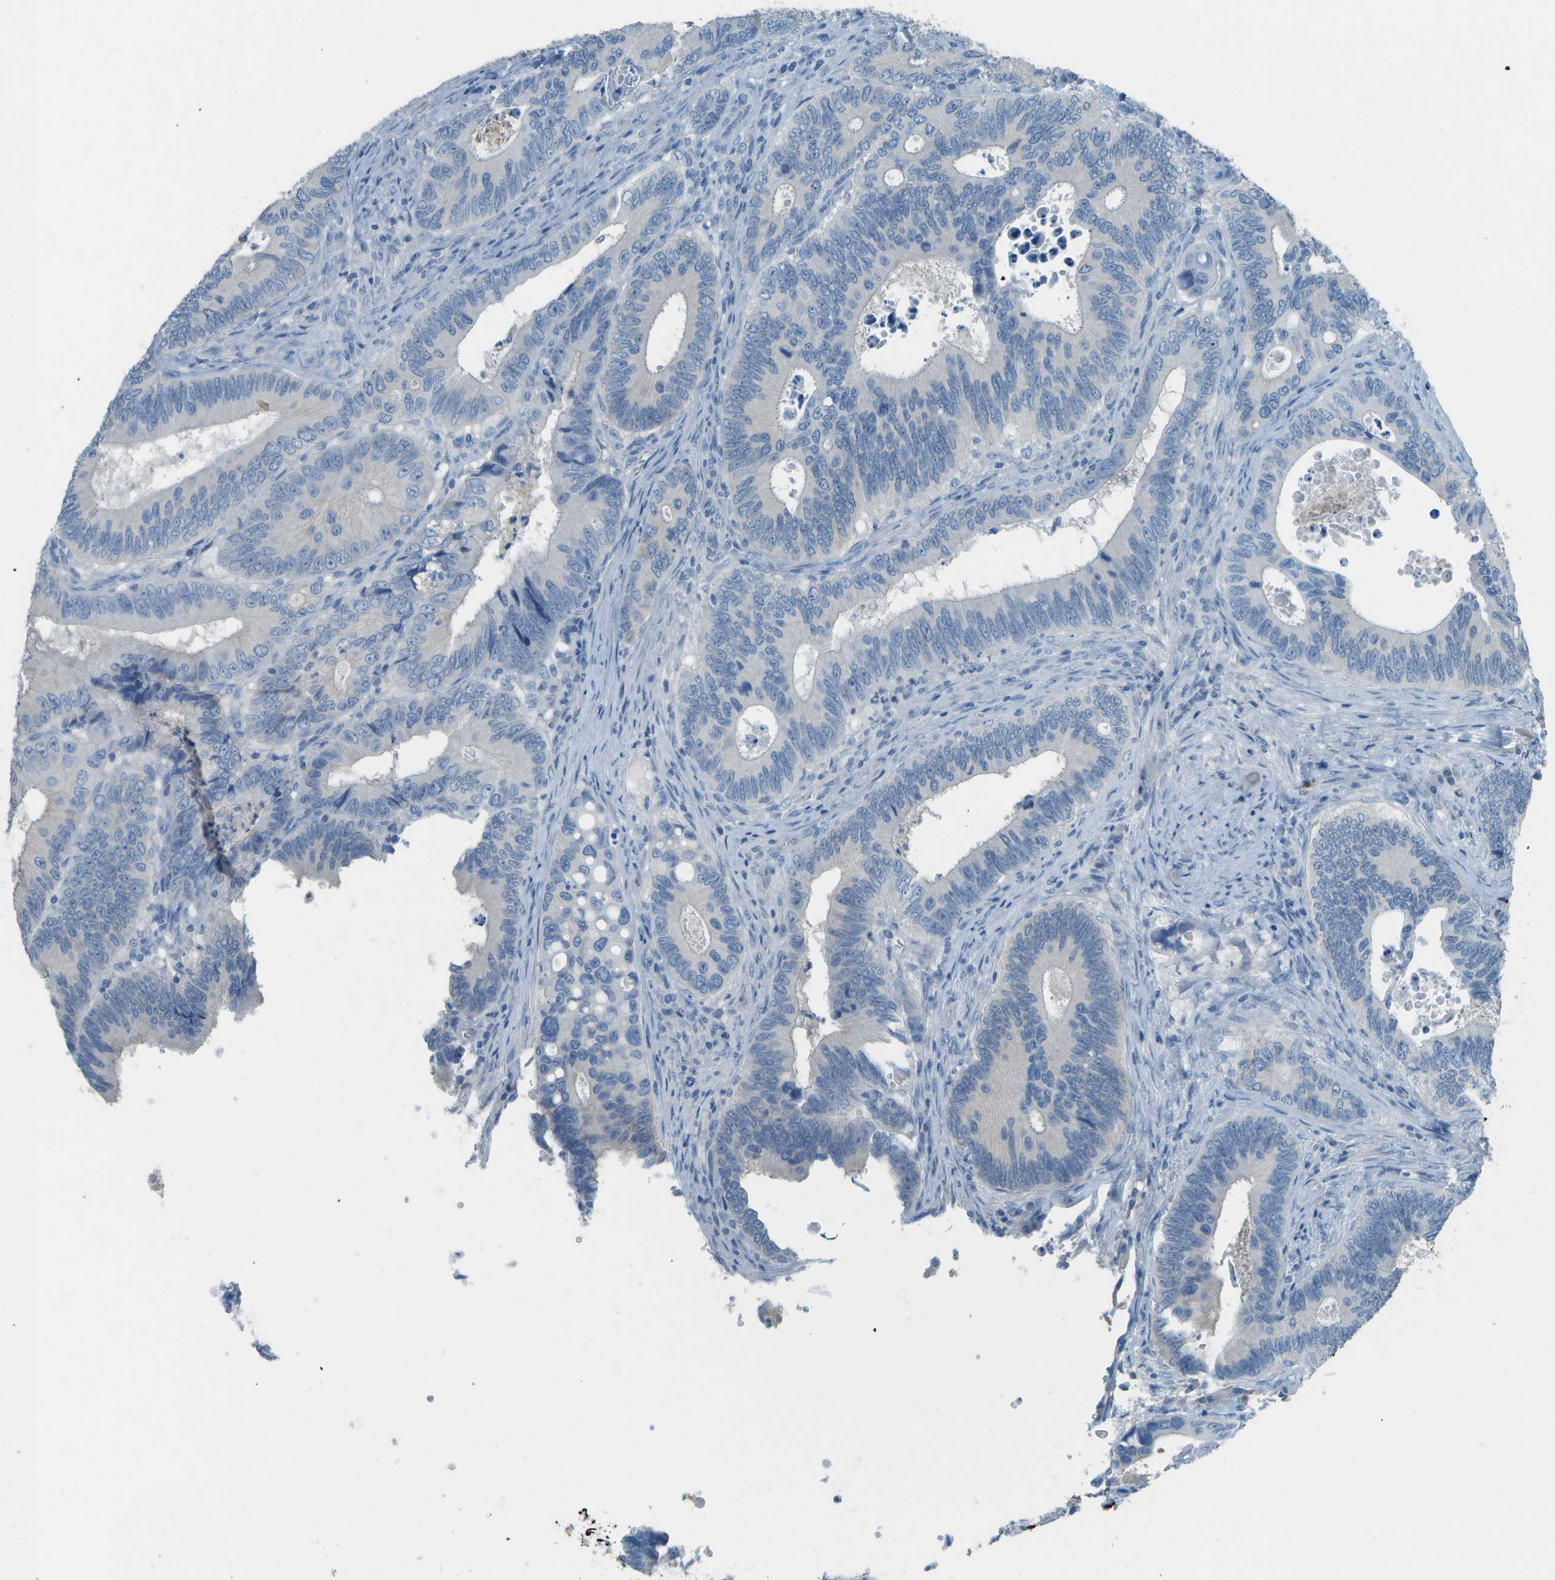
{"staining": {"intensity": "negative", "quantity": "none", "location": "none"}, "tissue": "colorectal cancer", "cell_type": "Tumor cells", "image_type": "cancer", "snomed": [{"axis": "morphology", "description": "Inflammation, NOS"}, {"axis": "morphology", "description": "Adenocarcinoma, NOS"}, {"axis": "topography", "description": "Colon"}], "caption": "An IHC photomicrograph of adenocarcinoma (colorectal) is shown. There is no staining in tumor cells of adenocarcinoma (colorectal).", "gene": "LGI2", "patient": {"sex": "male", "age": 72}}